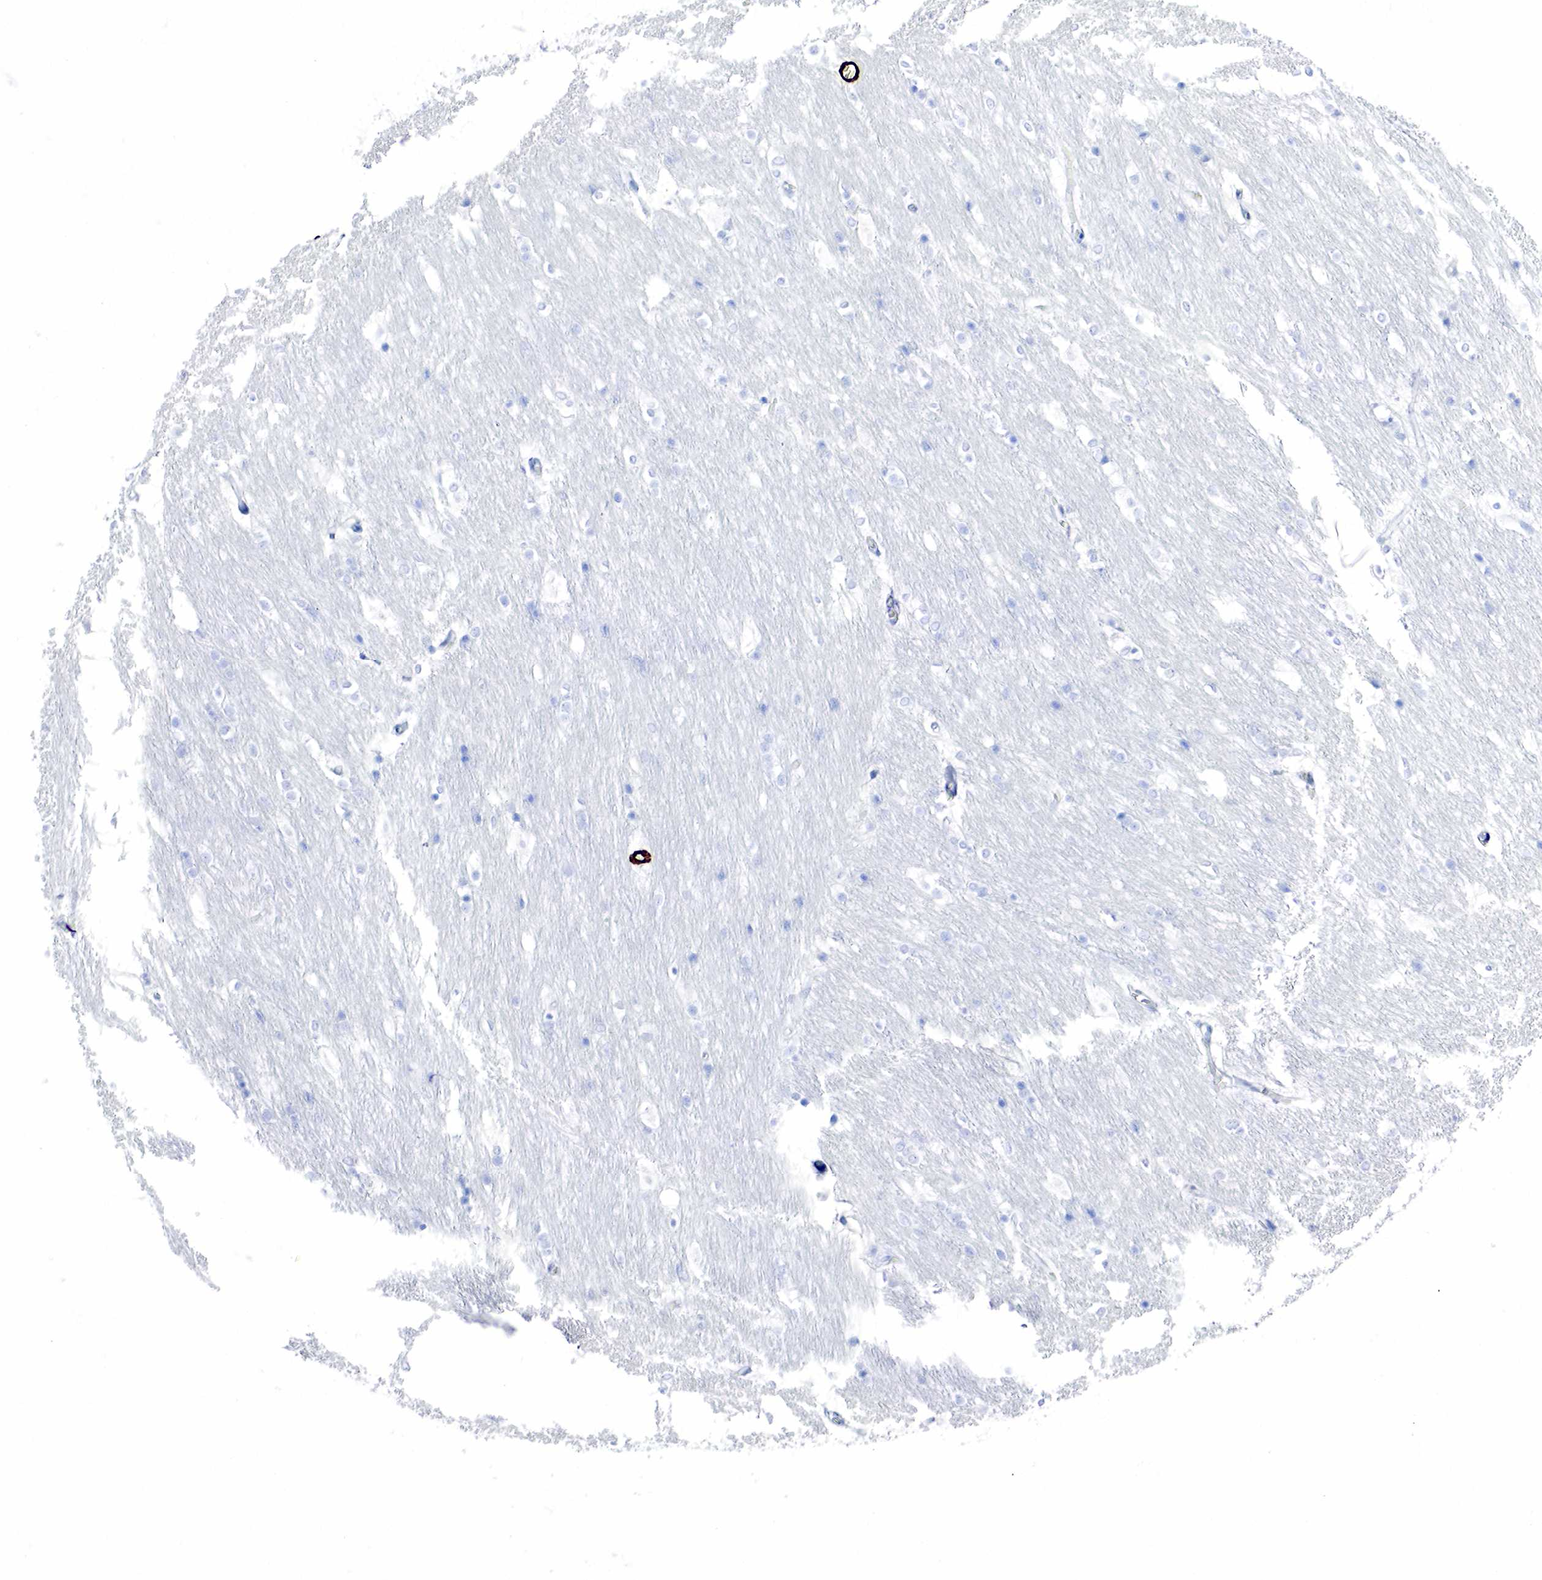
{"staining": {"intensity": "negative", "quantity": "none", "location": "none"}, "tissue": "caudate", "cell_type": "Glial cells", "image_type": "normal", "snomed": [{"axis": "morphology", "description": "Normal tissue, NOS"}, {"axis": "topography", "description": "Lateral ventricle wall"}], "caption": "High power microscopy histopathology image of an immunohistochemistry image of normal caudate, revealing no significant expression in glial cells. (DAB immunohistochemistry (IHC) with hematoxylin counter stain).", "gene": "ACTA2", "patient": {"sex": "female", "age": 19}}